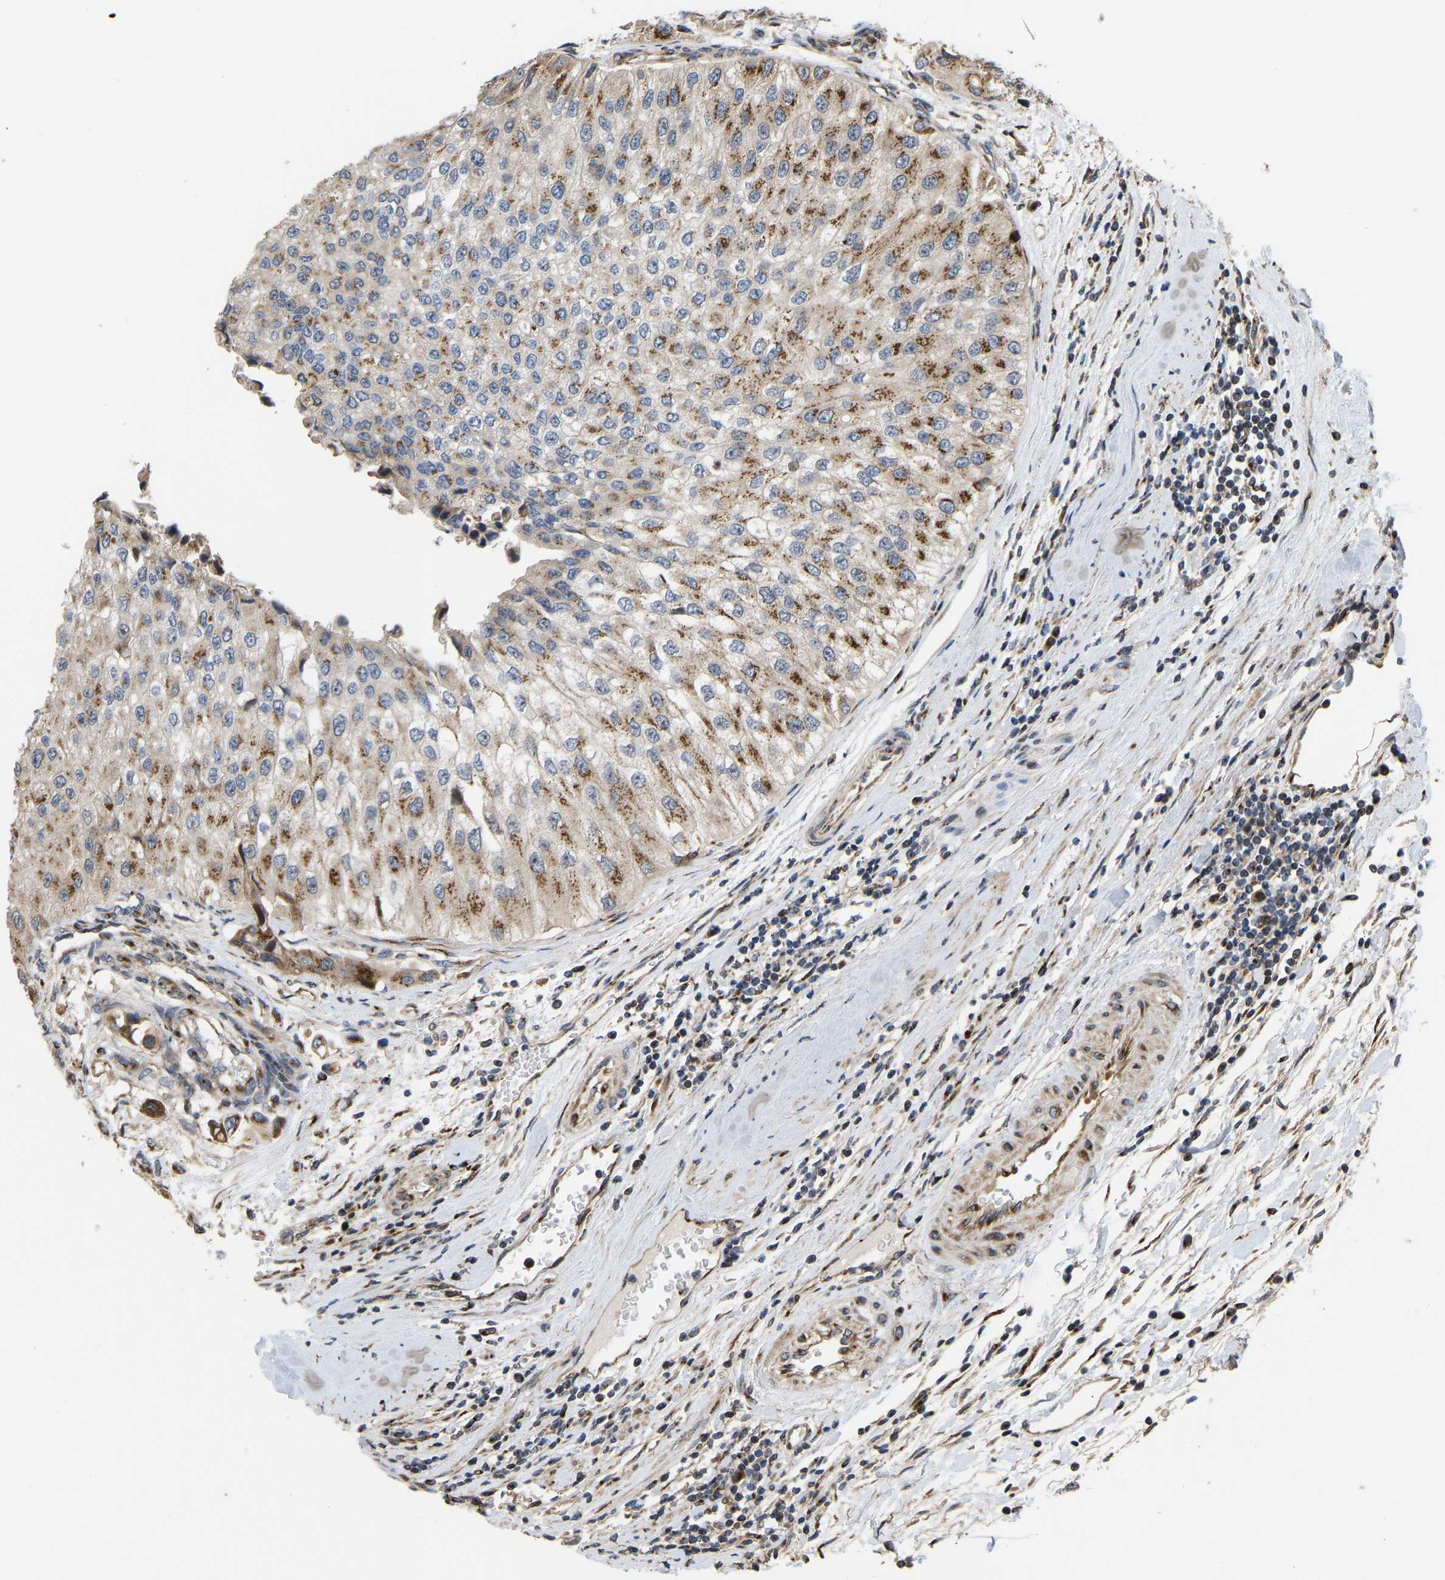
{"staining": {"intensity": "moderate", "quantity": ">75%", "location": "cytoplasmic/membranous"}, "tissue": "urothelial cancer", "cell_type": "Tumor cells", "image_type": "cancer", "snomed": [{"axis": "morphology", "description": "Urothelial carcinoma, High grade"}, {"axis": "topography", "description": "Kidney"}, {"axis": "topography", "description": "Urinary bladder"}], "caption": "Tumor cells exhibit moderate cytoplasmic/membranous positivity in approximately >75% of cells in urothelial cancer.", "gene": "YIPF4", "patient": {"sex": "male", "age": 77}}